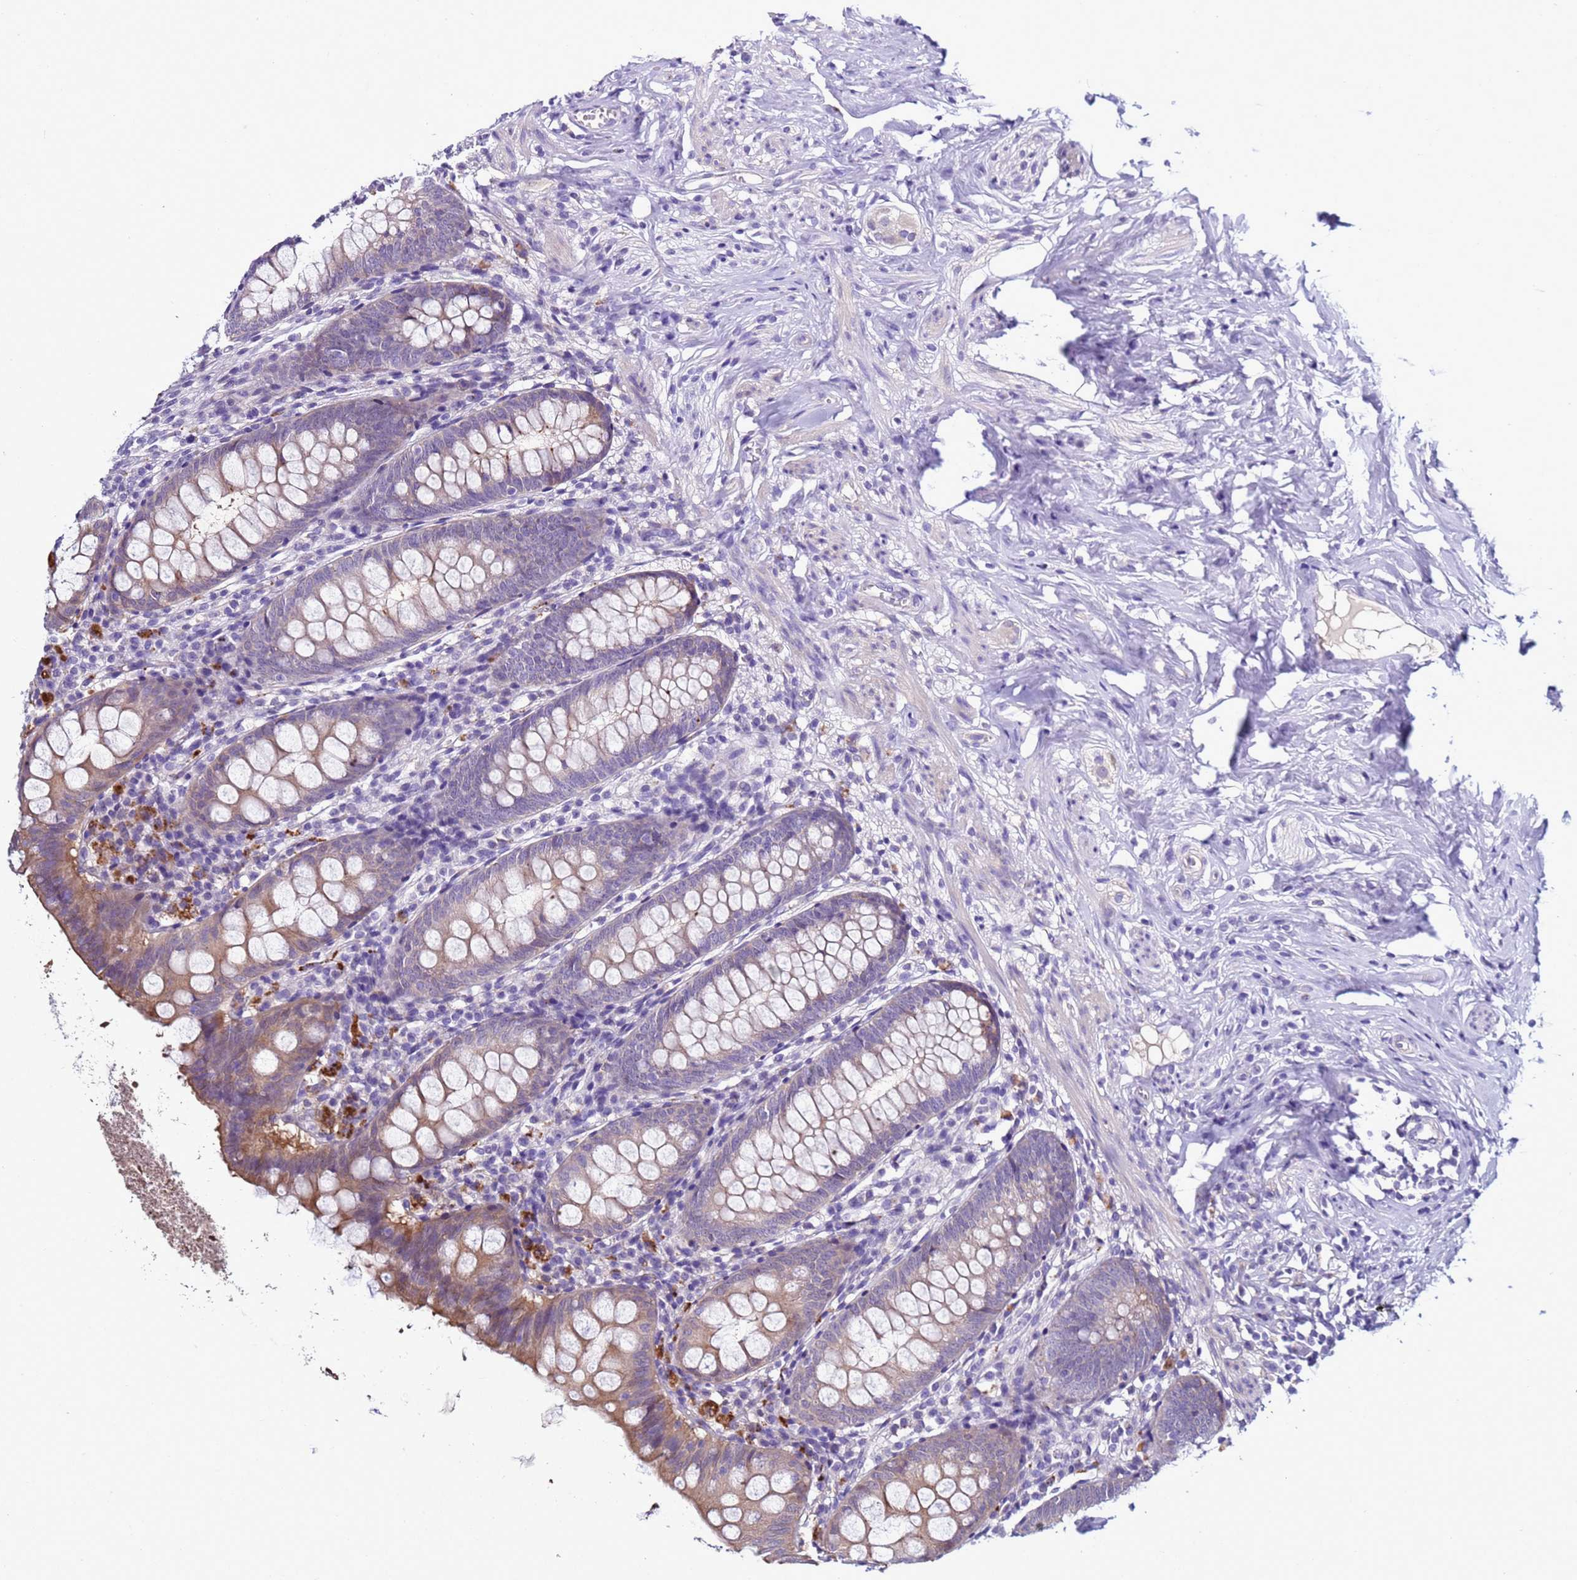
{"staining": {"intensity": "moderate", "quantity": "<25%", "location": "cytoplasmic/membranous"}, "tissue": "appendix", "cell_type": "Glandular cells", "image_type": "normal", "snomed": [{"axis": "morphology", "description": "Normal tissue, NOS"}, {"axis": "topography", "description": "Appendix"}], "caption": "About <25% of glandular cells in unremarkable human appendix exhibit moderate cytoplasmic/membranous protein staining as visualized by brown immunohistochemical staining.", "gene": "NAT1", "patient": {"sex": "female", "age": 51}}